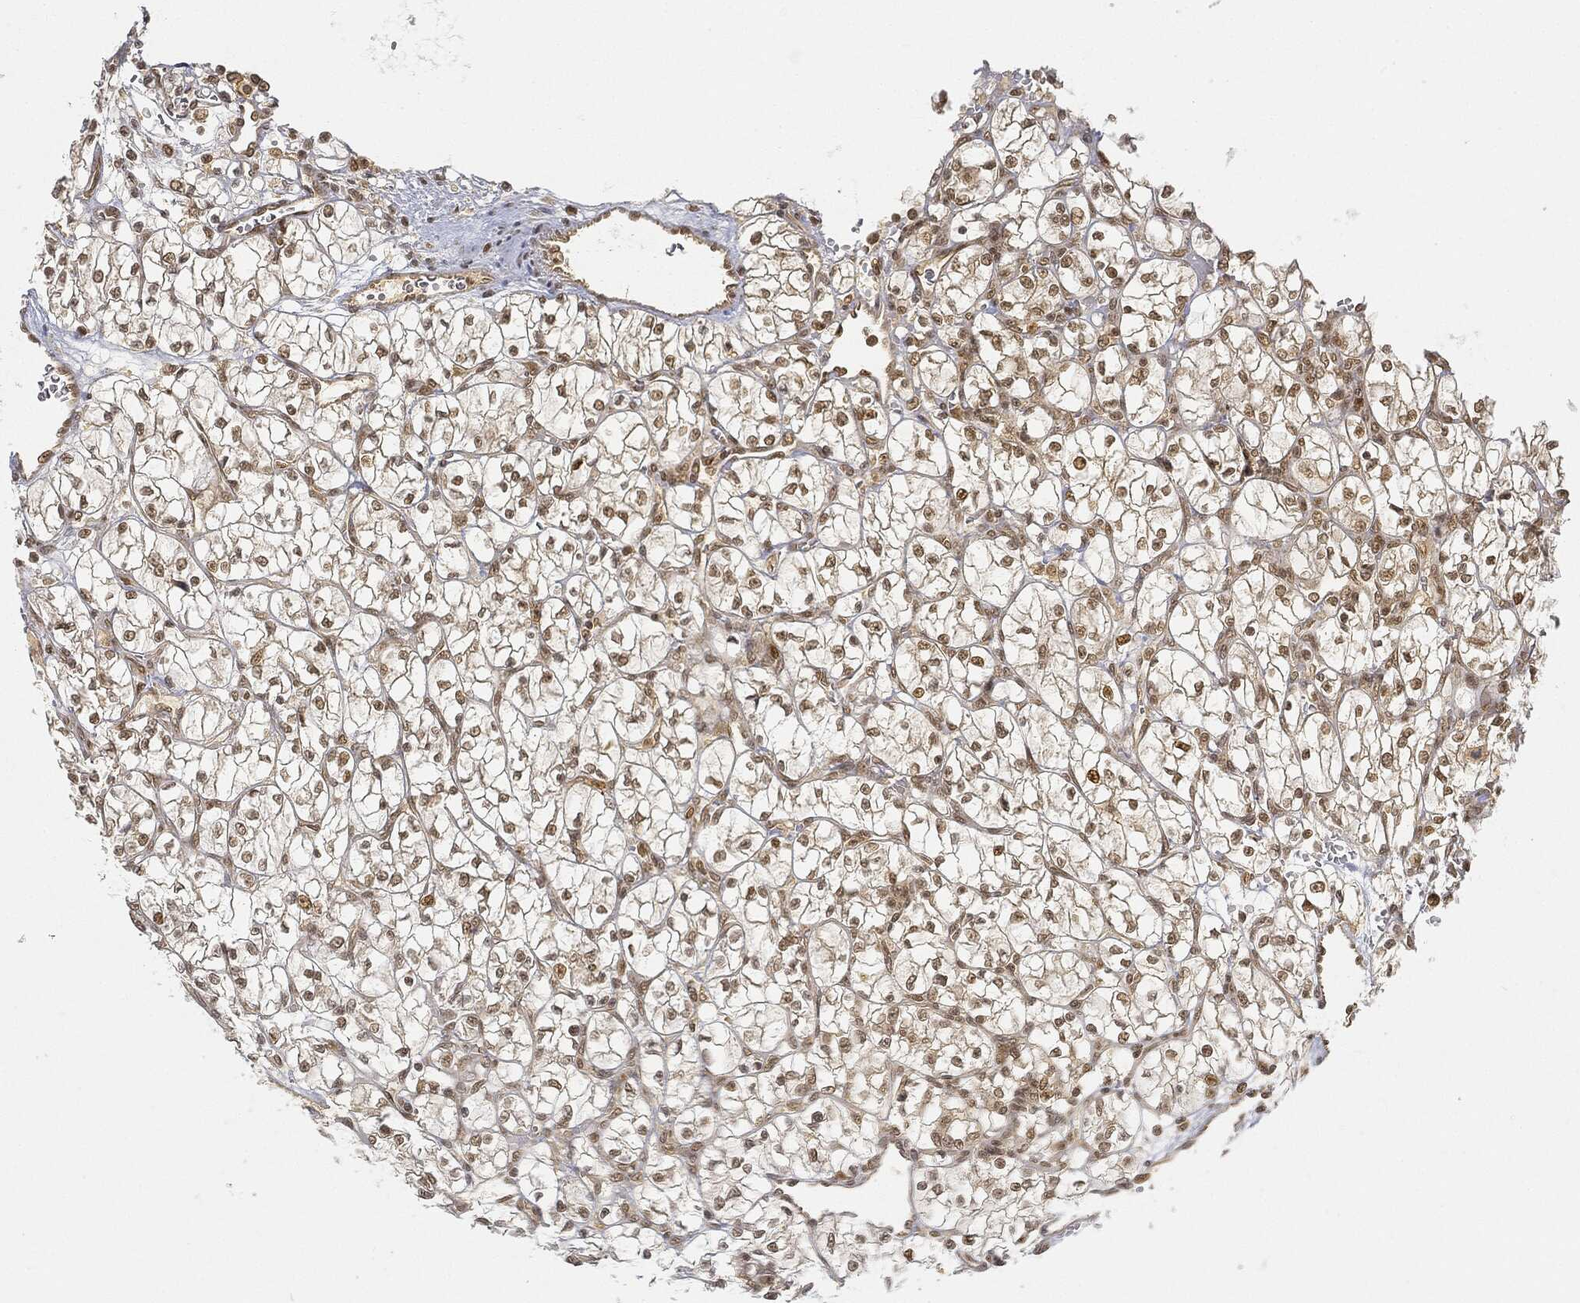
{"staining": {"intensity": "moderate", "quantity": "<25%", "location": "nuclear"}, "tissue": "renal cancer", "cell_type": "Tumor cells", "image_type": "cancer", "snomed": [{"axis": "morphology", "description": "Adenocarcinoma, NOS"}, {"axis": "topography", "description": "Kidney"}], "caption": "Human renal adenocarcinoma stained with a protein marker reveals moderate staining in tumor cells.", "gene": "CIB1", "patient": {"sex": "female", "age": 64}}